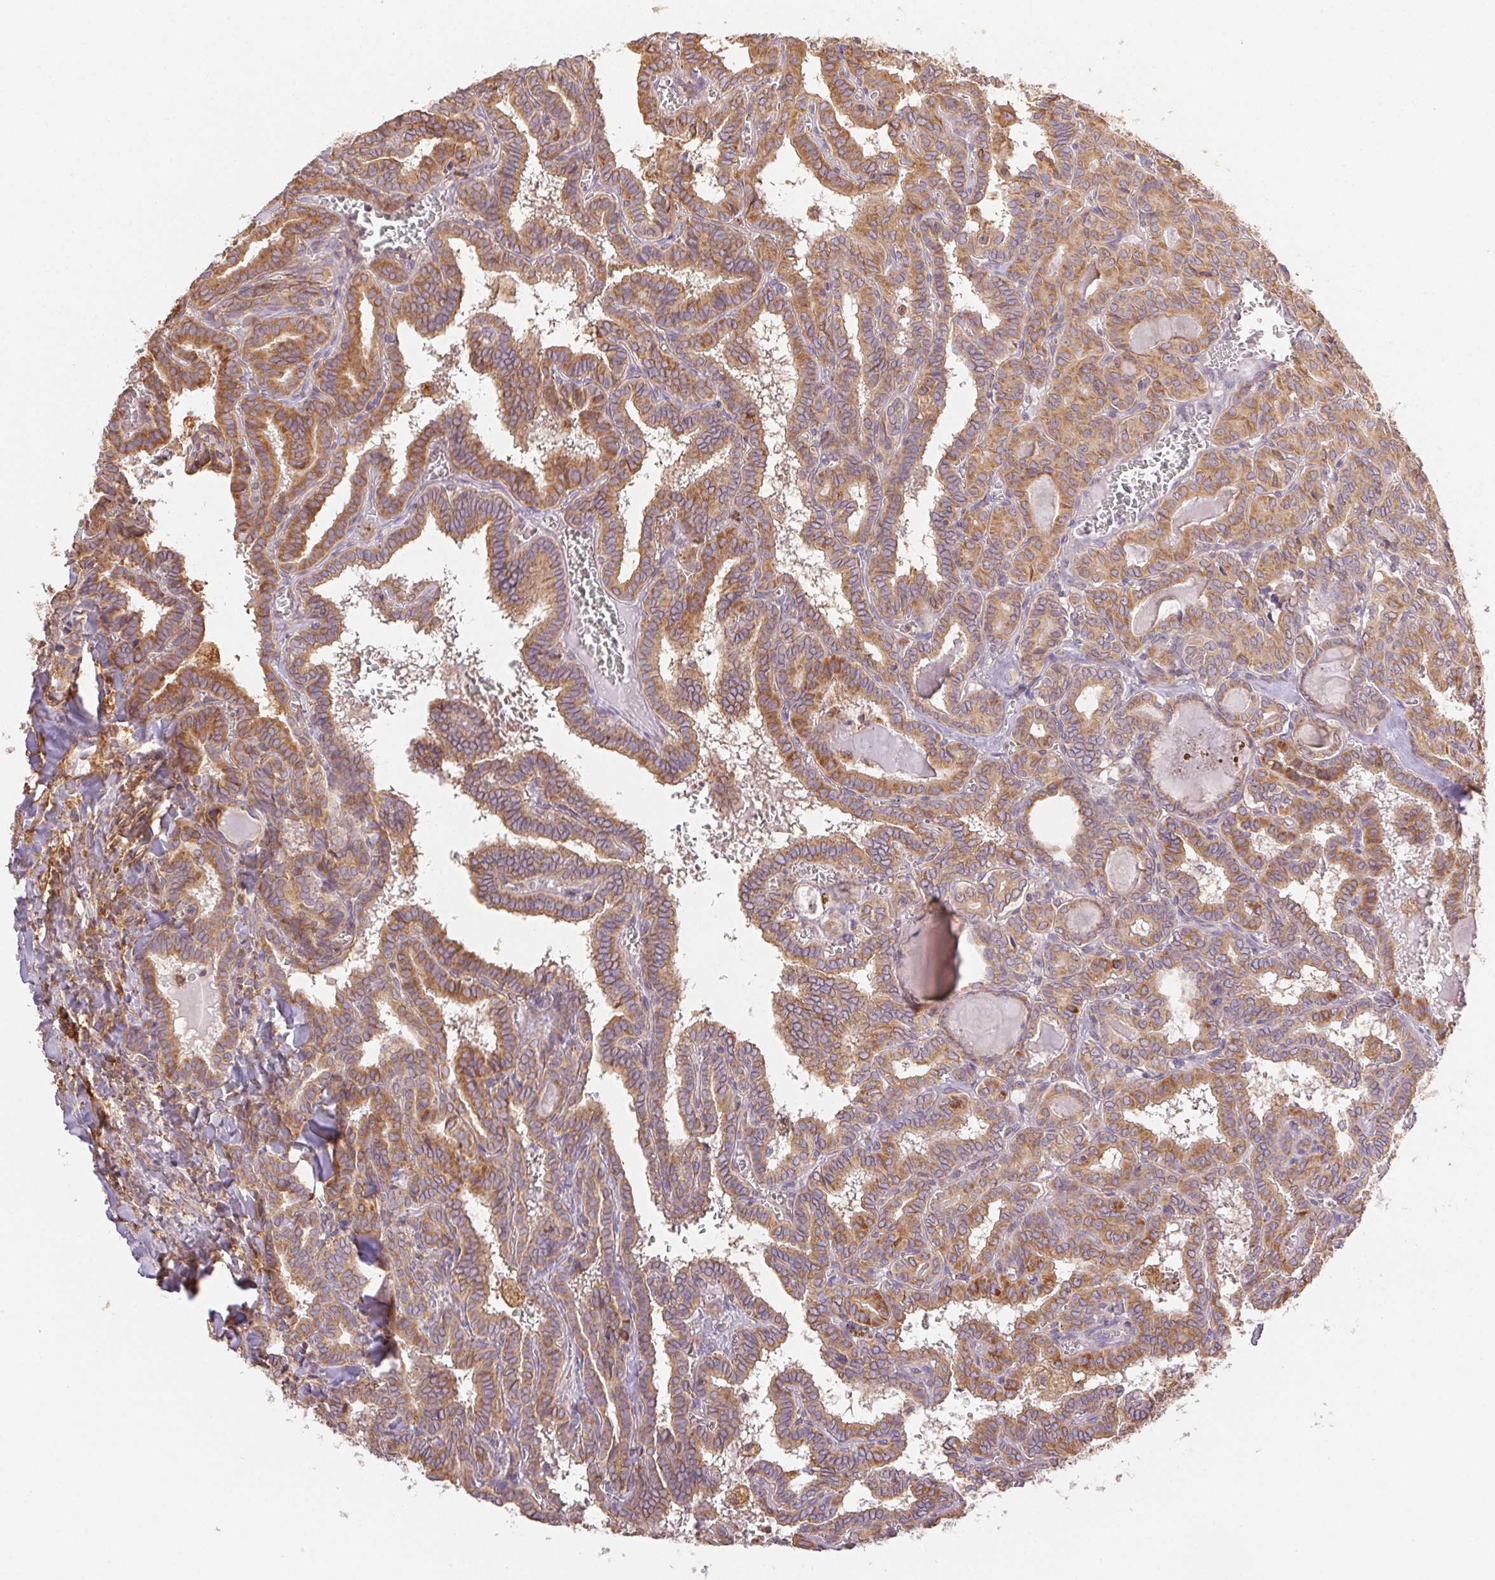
{"staining": {"intensity": "moderate", "quantity": ">75%", "location": "cytoplasmic/membranous"}, "tissue": "thyroid cancer", "cell_type": "Tumor cells", "image_type": "cancer", "snomed": [{"axis": "morphology", "description": "Papillary adenocarcinoma, NOS"}, {"axis": "topography", "description": "Thyroid gland"}], "caption": "About >75% of tumor cells in papillary adenocarcinoma (thyroid) exhibit moderate cytoplasmic/membranous protein staining as visualized by brown immunohistochemical staining.", "gene": "ENTREP1", "patient": {"sex": "female", "age": 39}}